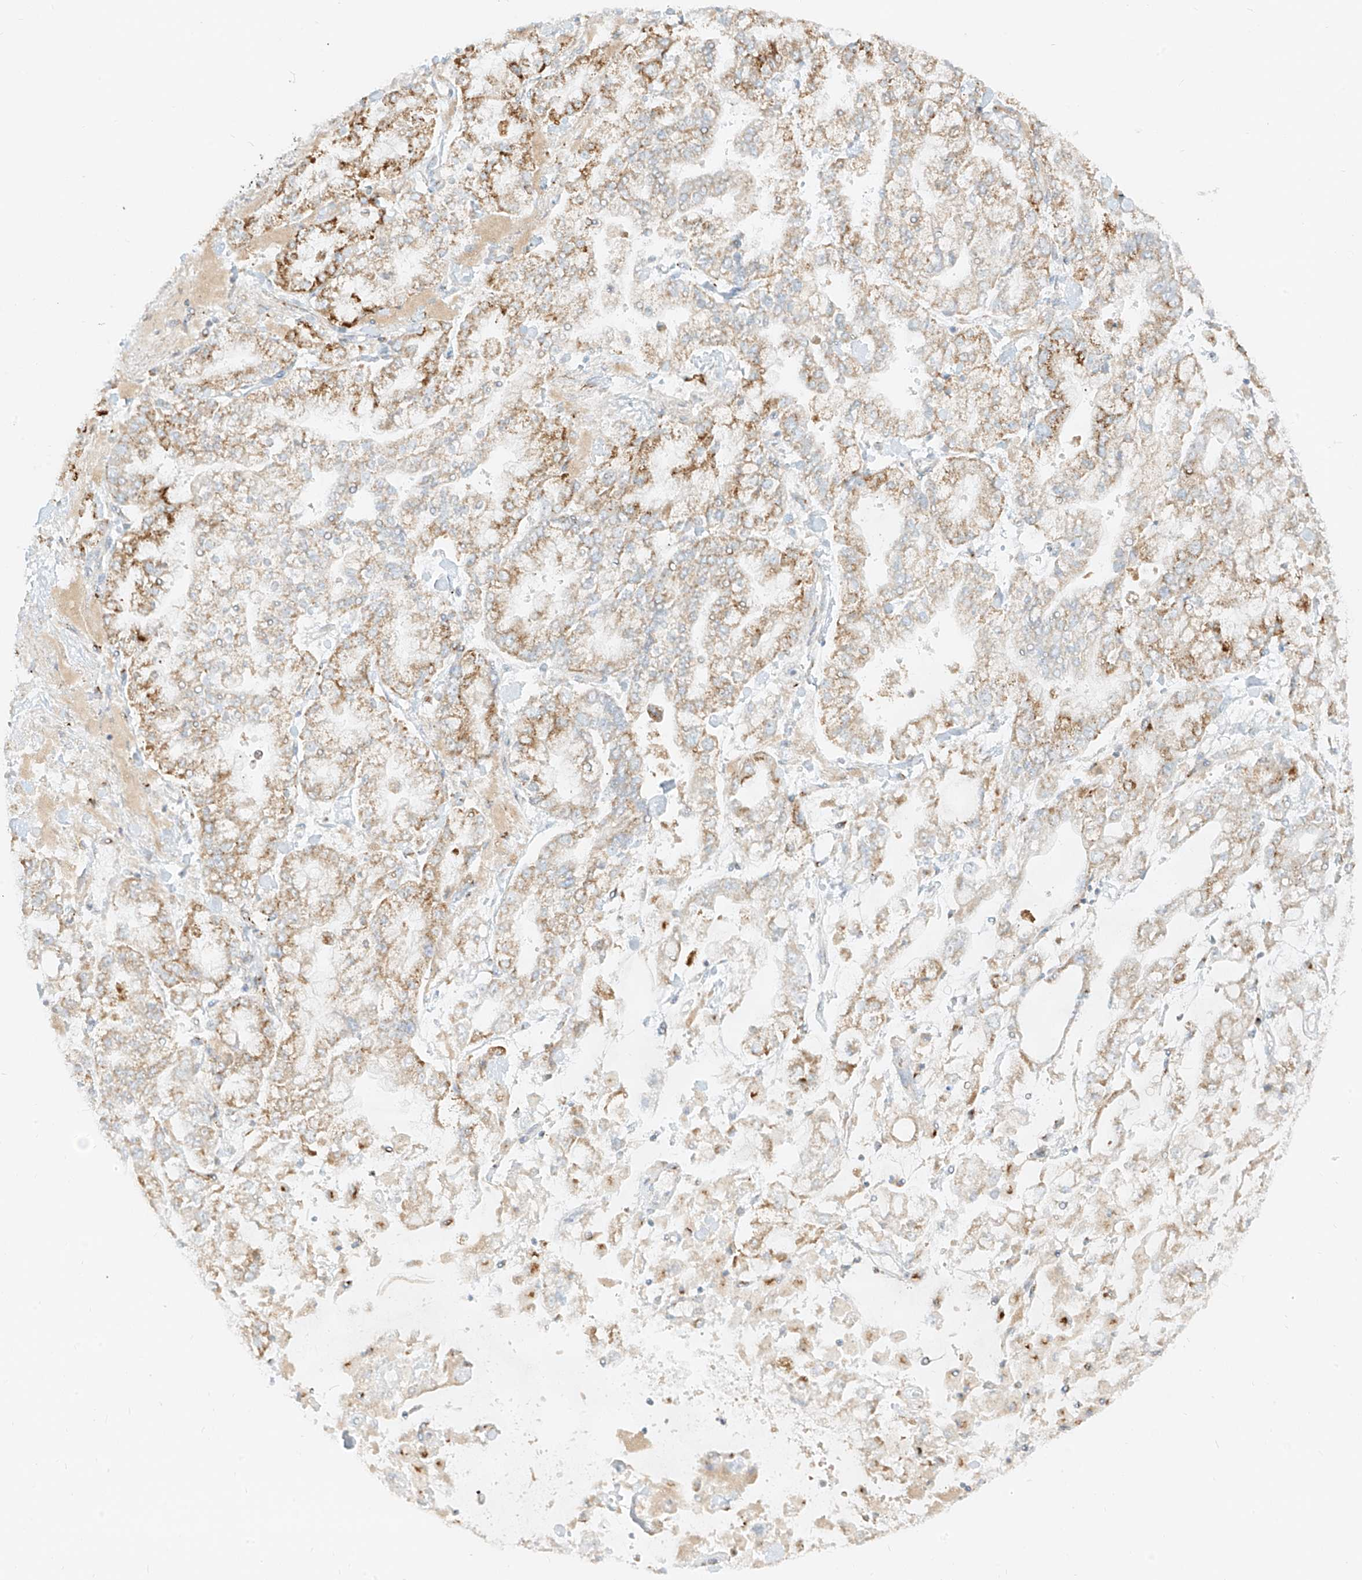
{"staining": {"intensity": "moderate", "quantity": ">75%", "location": "cytoplasmic/membranous"}, "tissue": "stomach cancer", "cell_type": "Tumor cells", "image_type": "cancer", "snomed": [{"axis": "morphology", "description": "Normal tissue, NOS"}, {"axis": "morphology", "description": "Adenocarcinoma, NOS"}, {"axis": "topography", "description": "Stomach, upper"}, {"axis": "topography", "description": "Stomach"}], "caption": "A medium amount of moderate cytoplasmic/membranous positivity is present in approximately >75% of tumor cells in stomach adenocarcinoma tissue.", "gene": "TMEM87B", "patient": {"sex": "male", "age": 76}}